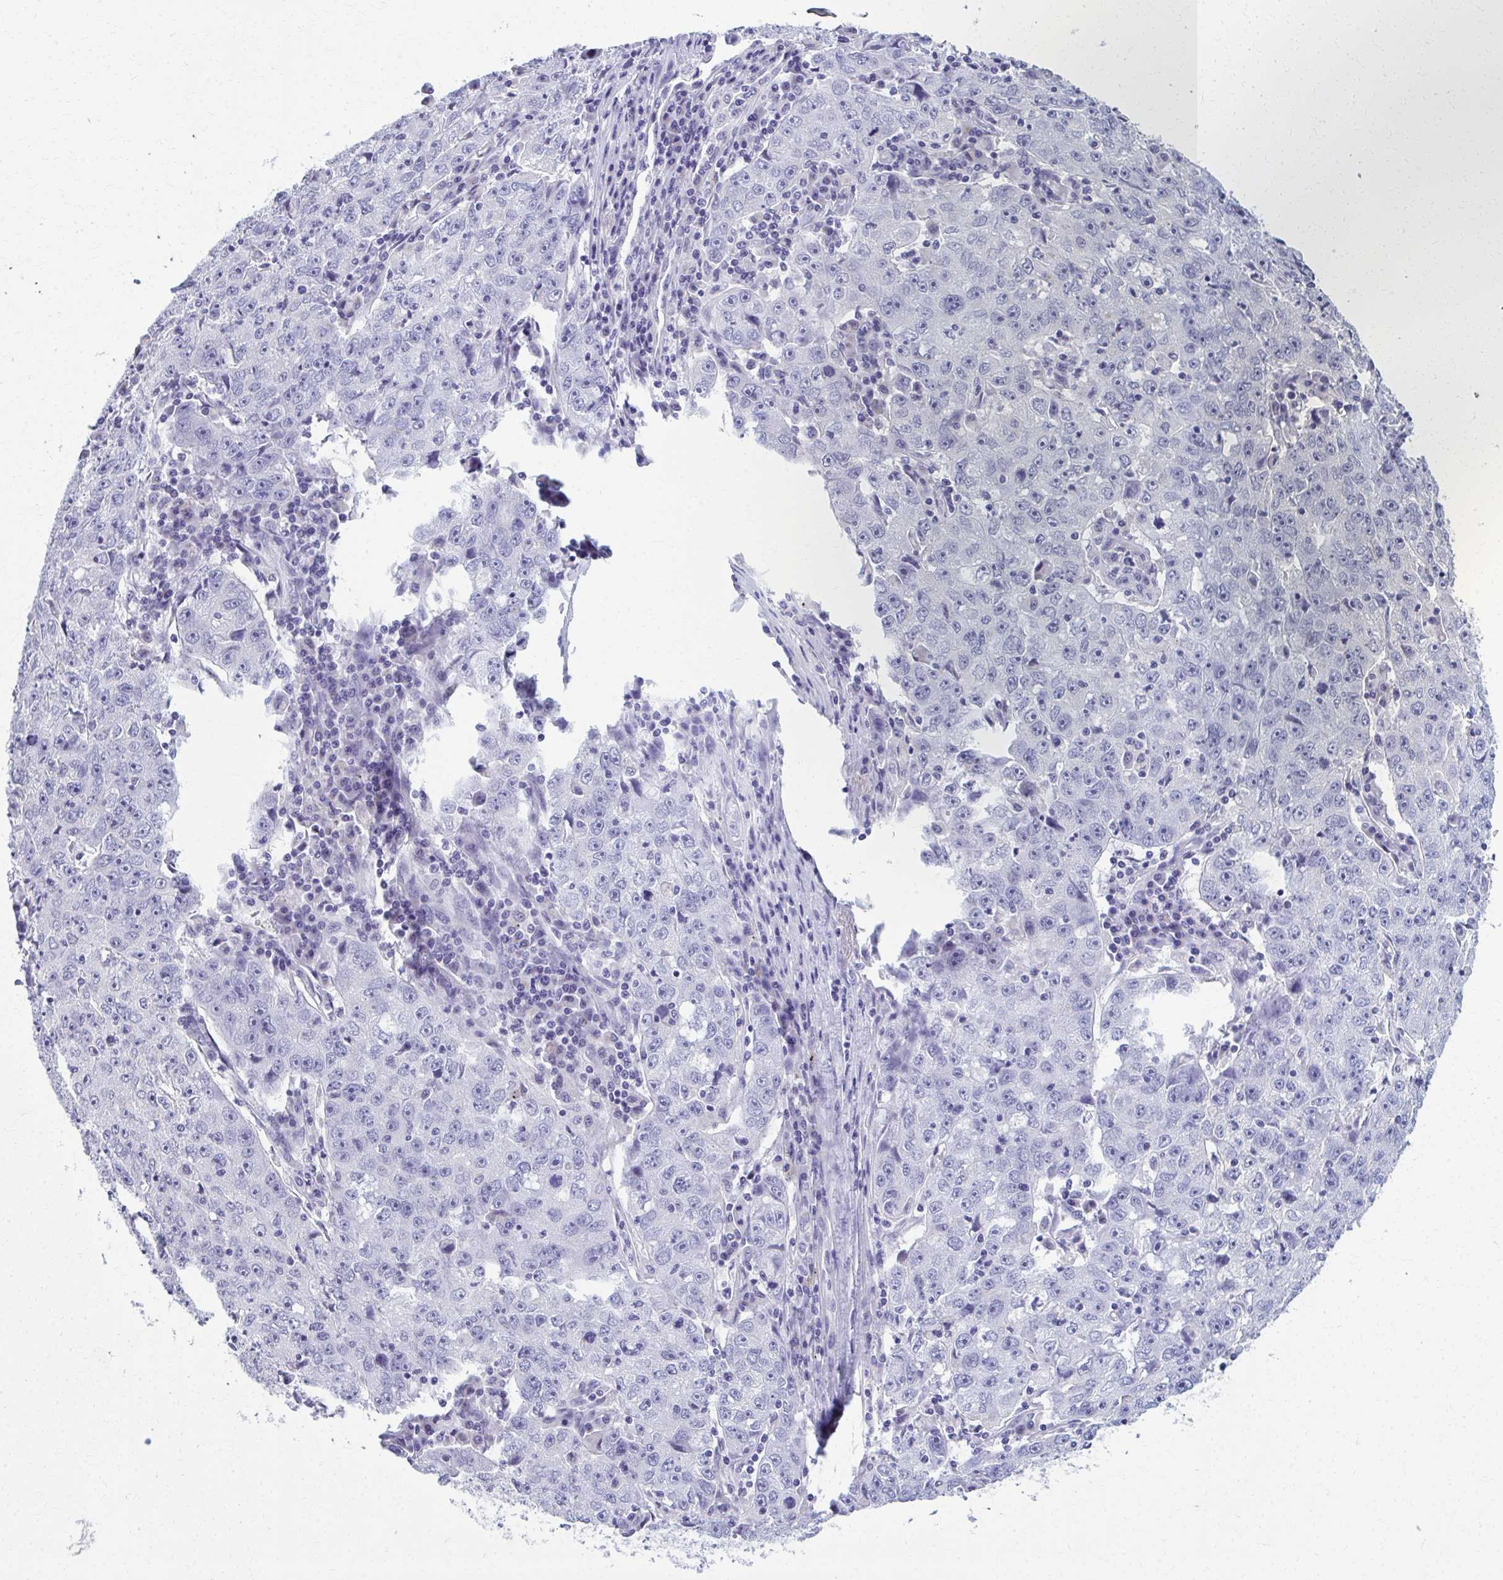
{"staining": {"intensity": "negative", "quantity": "none", "location": "none"}, "tissue": "lung cancer", "cell_type": "Tumor cells", "image_type": "cancer", "snomed": [{"axis": "morphology", "description": "Normal morphology"}, {"axis": "morphology", "description": "Adenocarcinoma, NOS"}, {"axis": "topography", "description": "Lymph node"}, {"axis": "topography", "description": "Lung"}], "caption": "The immunohistochemistry (IHC) image has no significant staining in tumor cells of lung adenocarcinoma tissue.", "gene": "SCLY", "patient": {"sex": "female", "age": 57}}